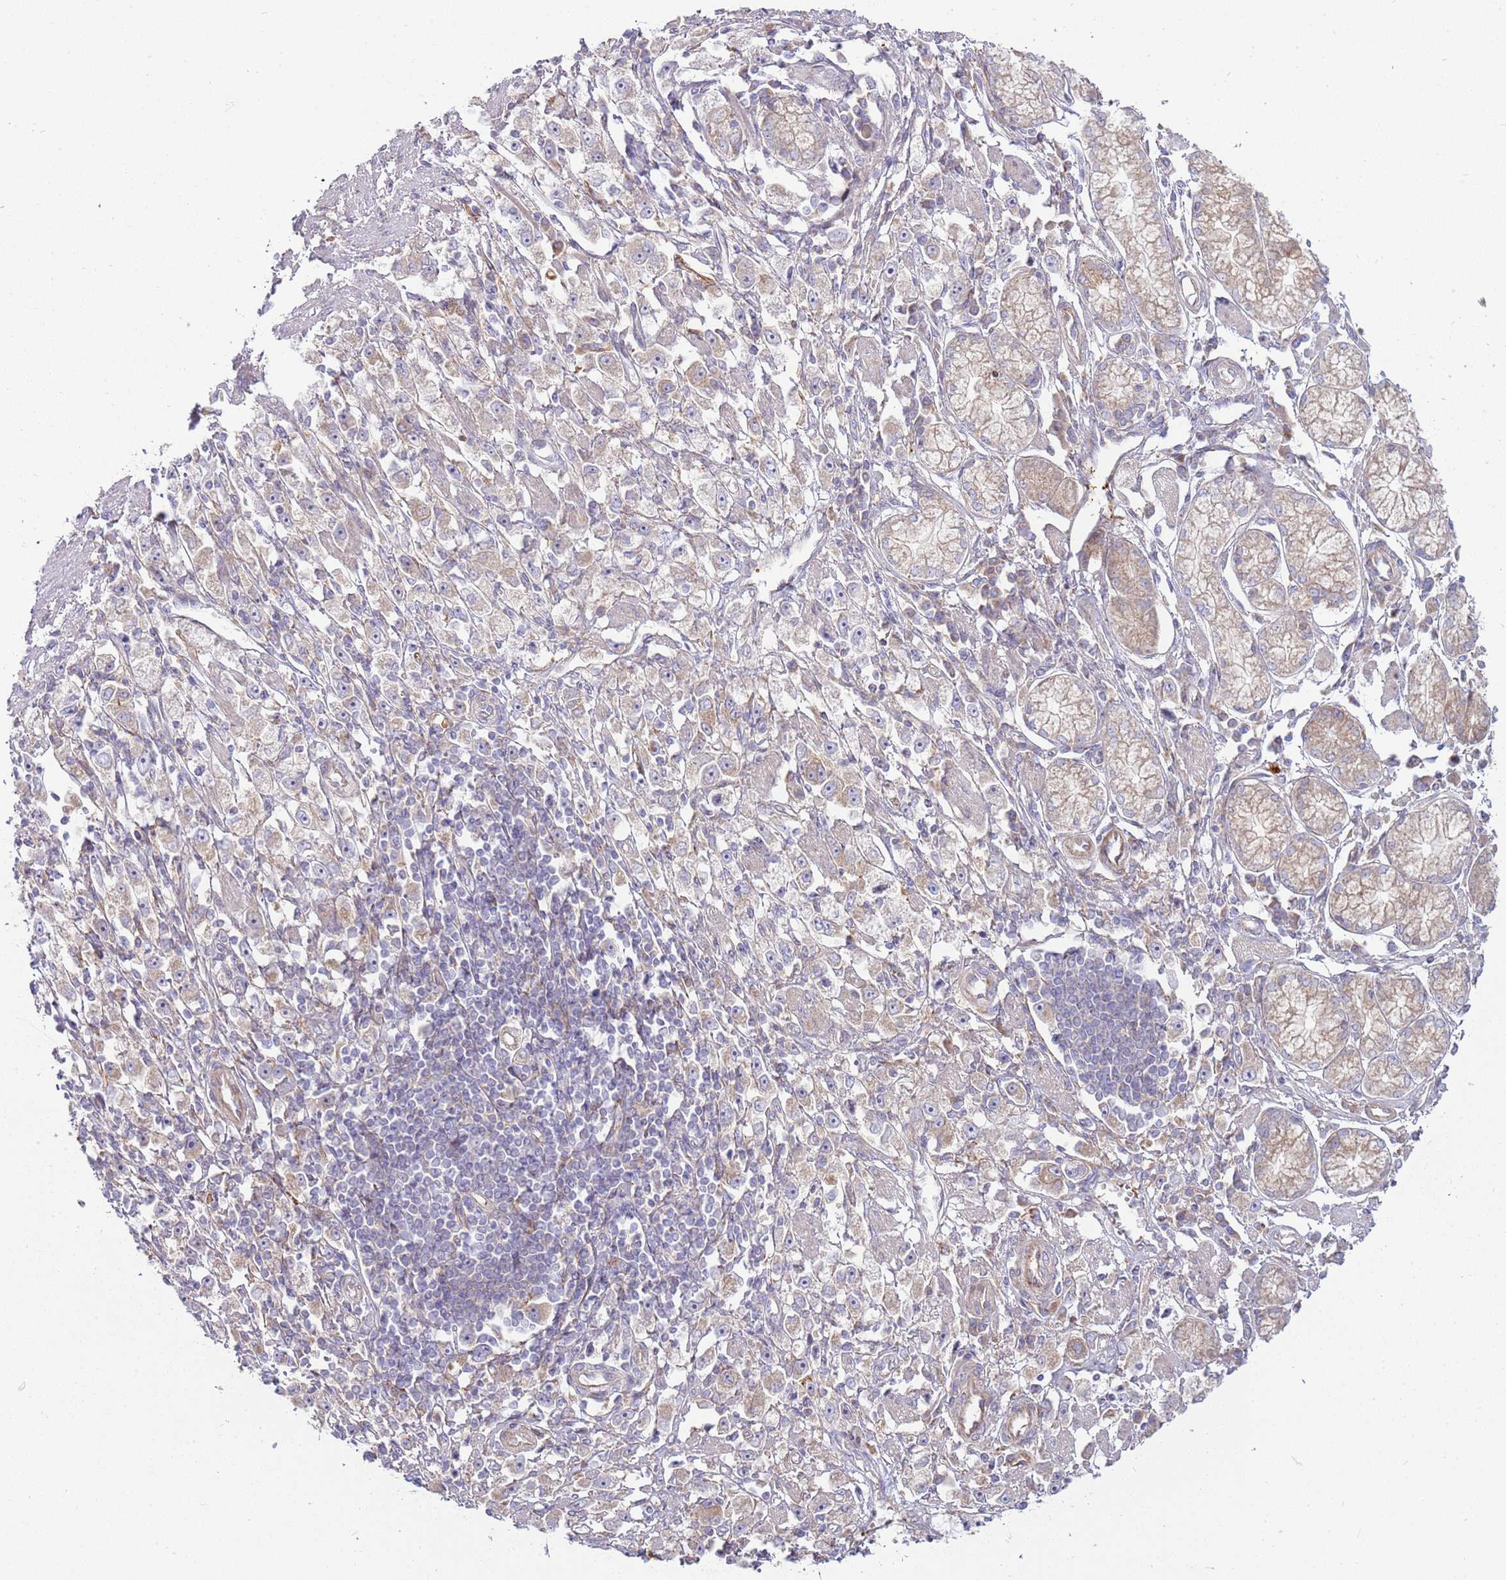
{"staining": {"intensity": "weak", "quantity": ">75%", "location": "cytoplasmic/membranous"}, "tissue": "stomach cancer", "cell_type": "Tumor cells", "image_type": "cancer", "snomed": [{"axis": "morphology", "description": "Adenocarcinoma, NOS"}, {"axis": "topography", "description": "Stomach"}], "caption": "Stomach cancer stained with immunohistochemistry reveals weak cytoplasmic/membranous staining in about >75% of tumor cells.", "gene": "EMC1", "patient": {"sex": "female", "age": 59}}